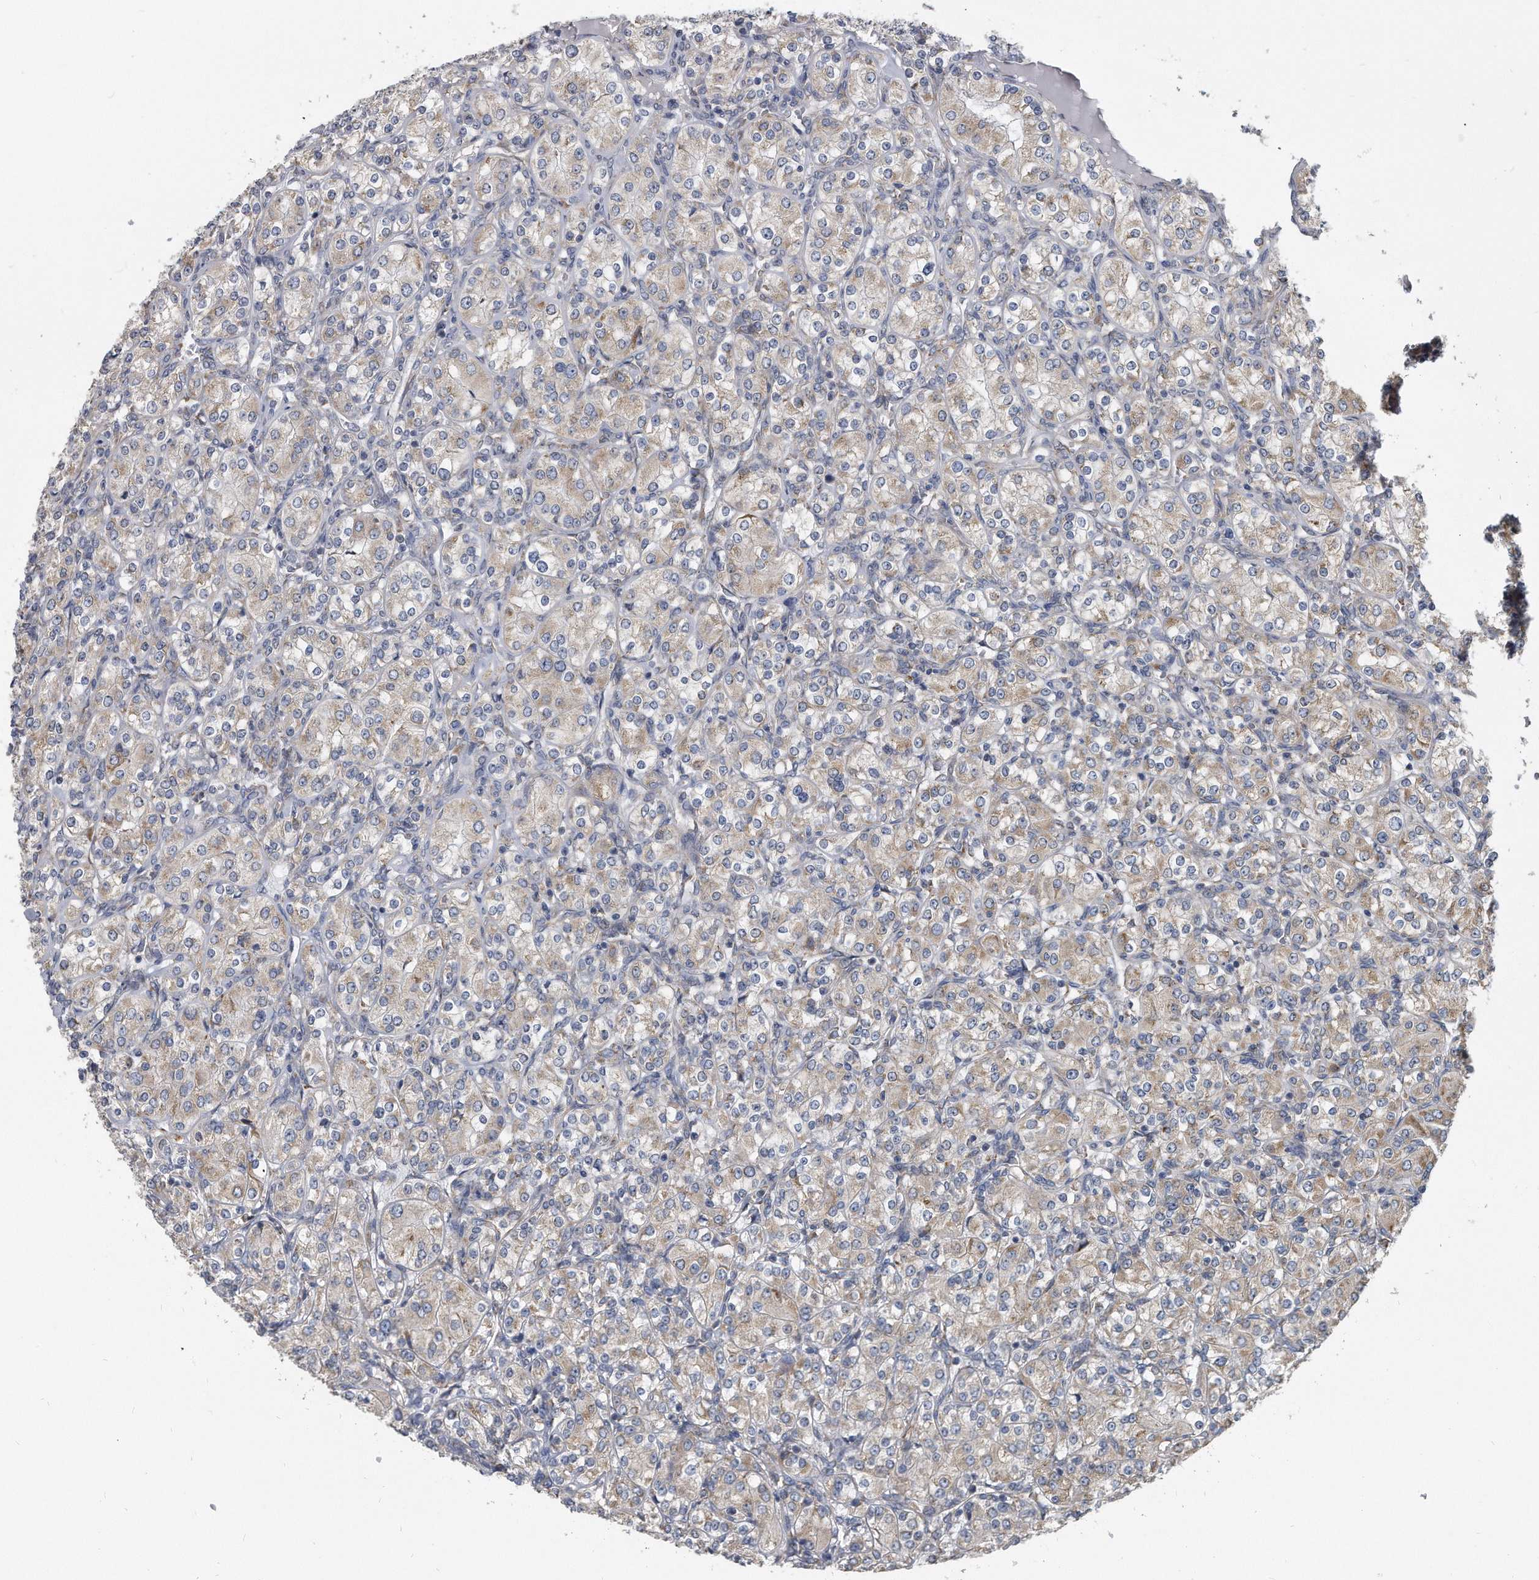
{"staining": {"intensity": "weak", "quantity": "<25%", "location": "cytoplasmic/membranous"}, "tissue": "renal cancer", "cell_type": "Tumor cells", "image_type": "cancer", "snomed": [{"axis": "morphology", "description": "Adenocarcinoma, NOS"}, {"axis": "topography", "description": "Kidney"}], "caption": "This is an immunohistochemistry image of human renal cancer (adenocarcinoma). There is no expression in tumor cells.", "gene": "CCDC47", "patient": {"sex": "male", "age": 77}}